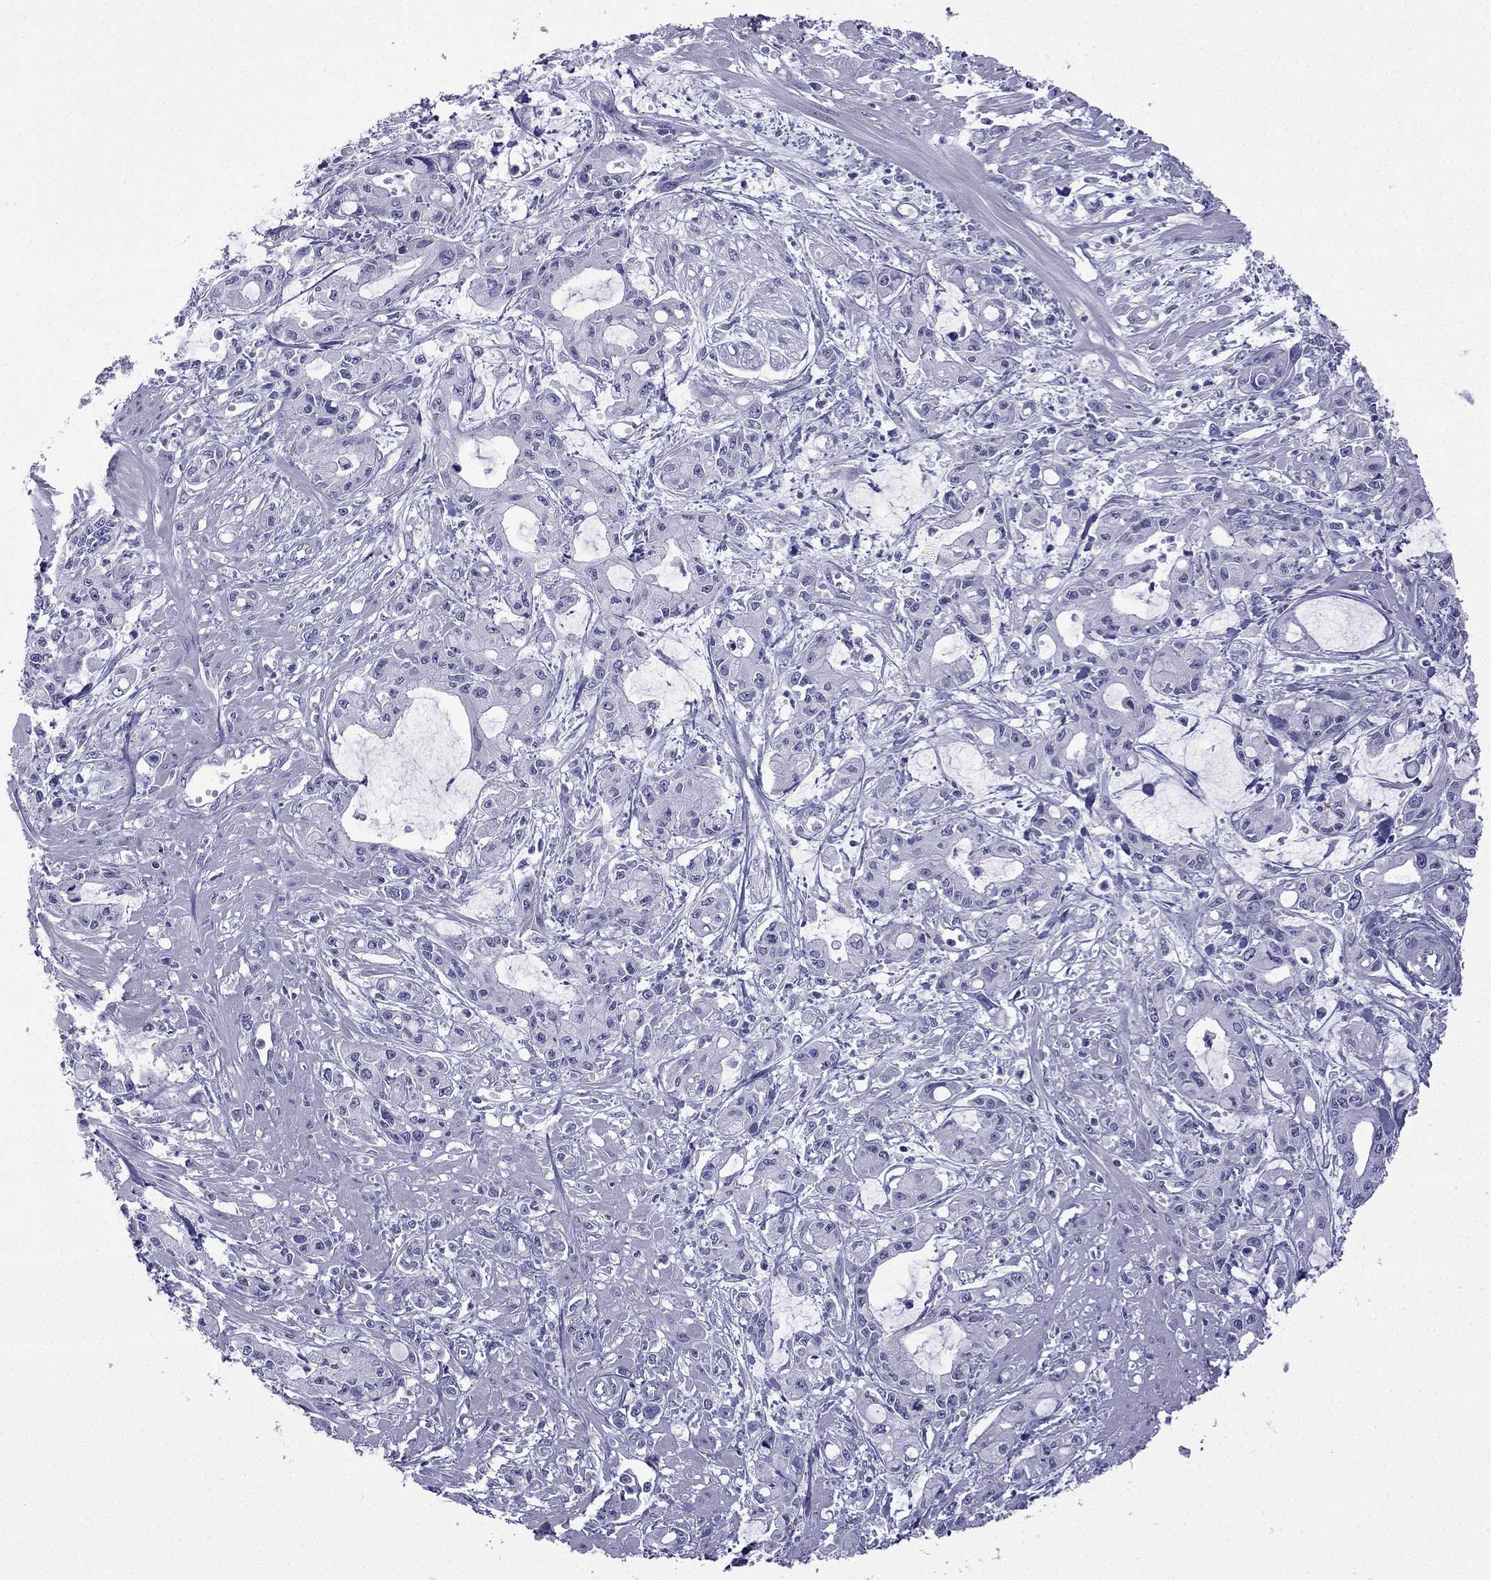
{"staining": {"intensity": "negative", "quantity": "none", "location": "none"}, "tissue": "pancreatic cancer", "cell_type": "Tumor cells", "image_type": "cancer", "snomed": [{"axis": "morphology", "description": "Adenocarcinoma, NOS"}, {"axis": "topography", "description": "Pancreas"}], "caption": "There is no significant staining in tumor cells of pancreatic cancer (adenocarcinoma).", "gene": "GJA8", "patient": {"sex": "male", "age": 48}}